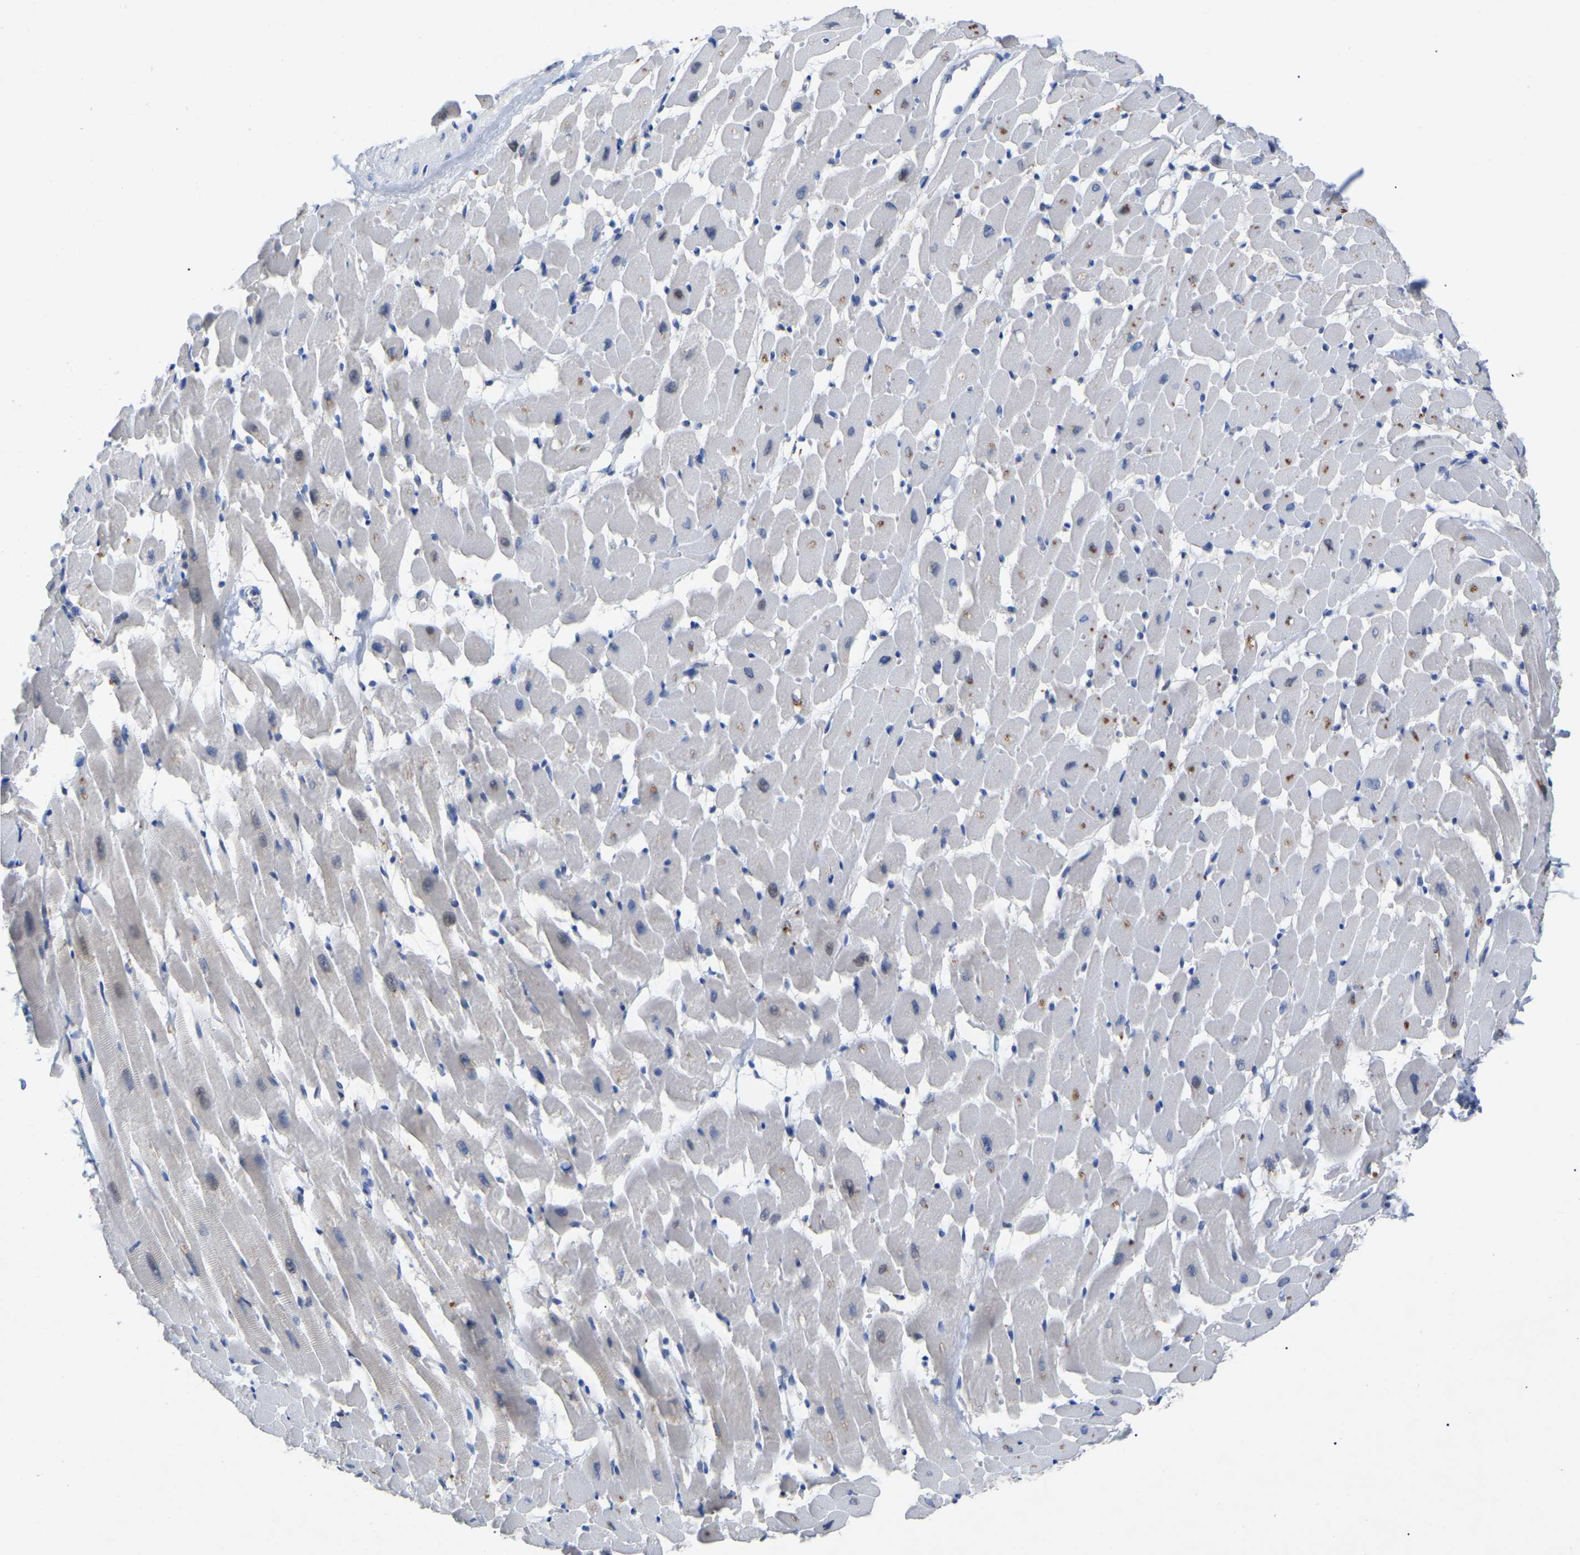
{"staining": {"intensity": "moderate", "quantity": "25%-75%", "location": "cytoplasmic/membranous"}, "tissue": "heart muscle", "cell_type": "Cardiomyocytes", "image_type": "normal", "snomed": [{"axis": "morphology", "description": "Normal tissue, NOS"}, {"axis": "topography", "description": "Heart"}], "caption": "Immunohistochemical staining of unremarkable human heart muscle exhibits moderate cytoplasmic/membranous protein staining in approximately 25%-75% of cardiomyocytes.", "gene": "SMPD2", "patient": {"sex": "male", "age": 45}}